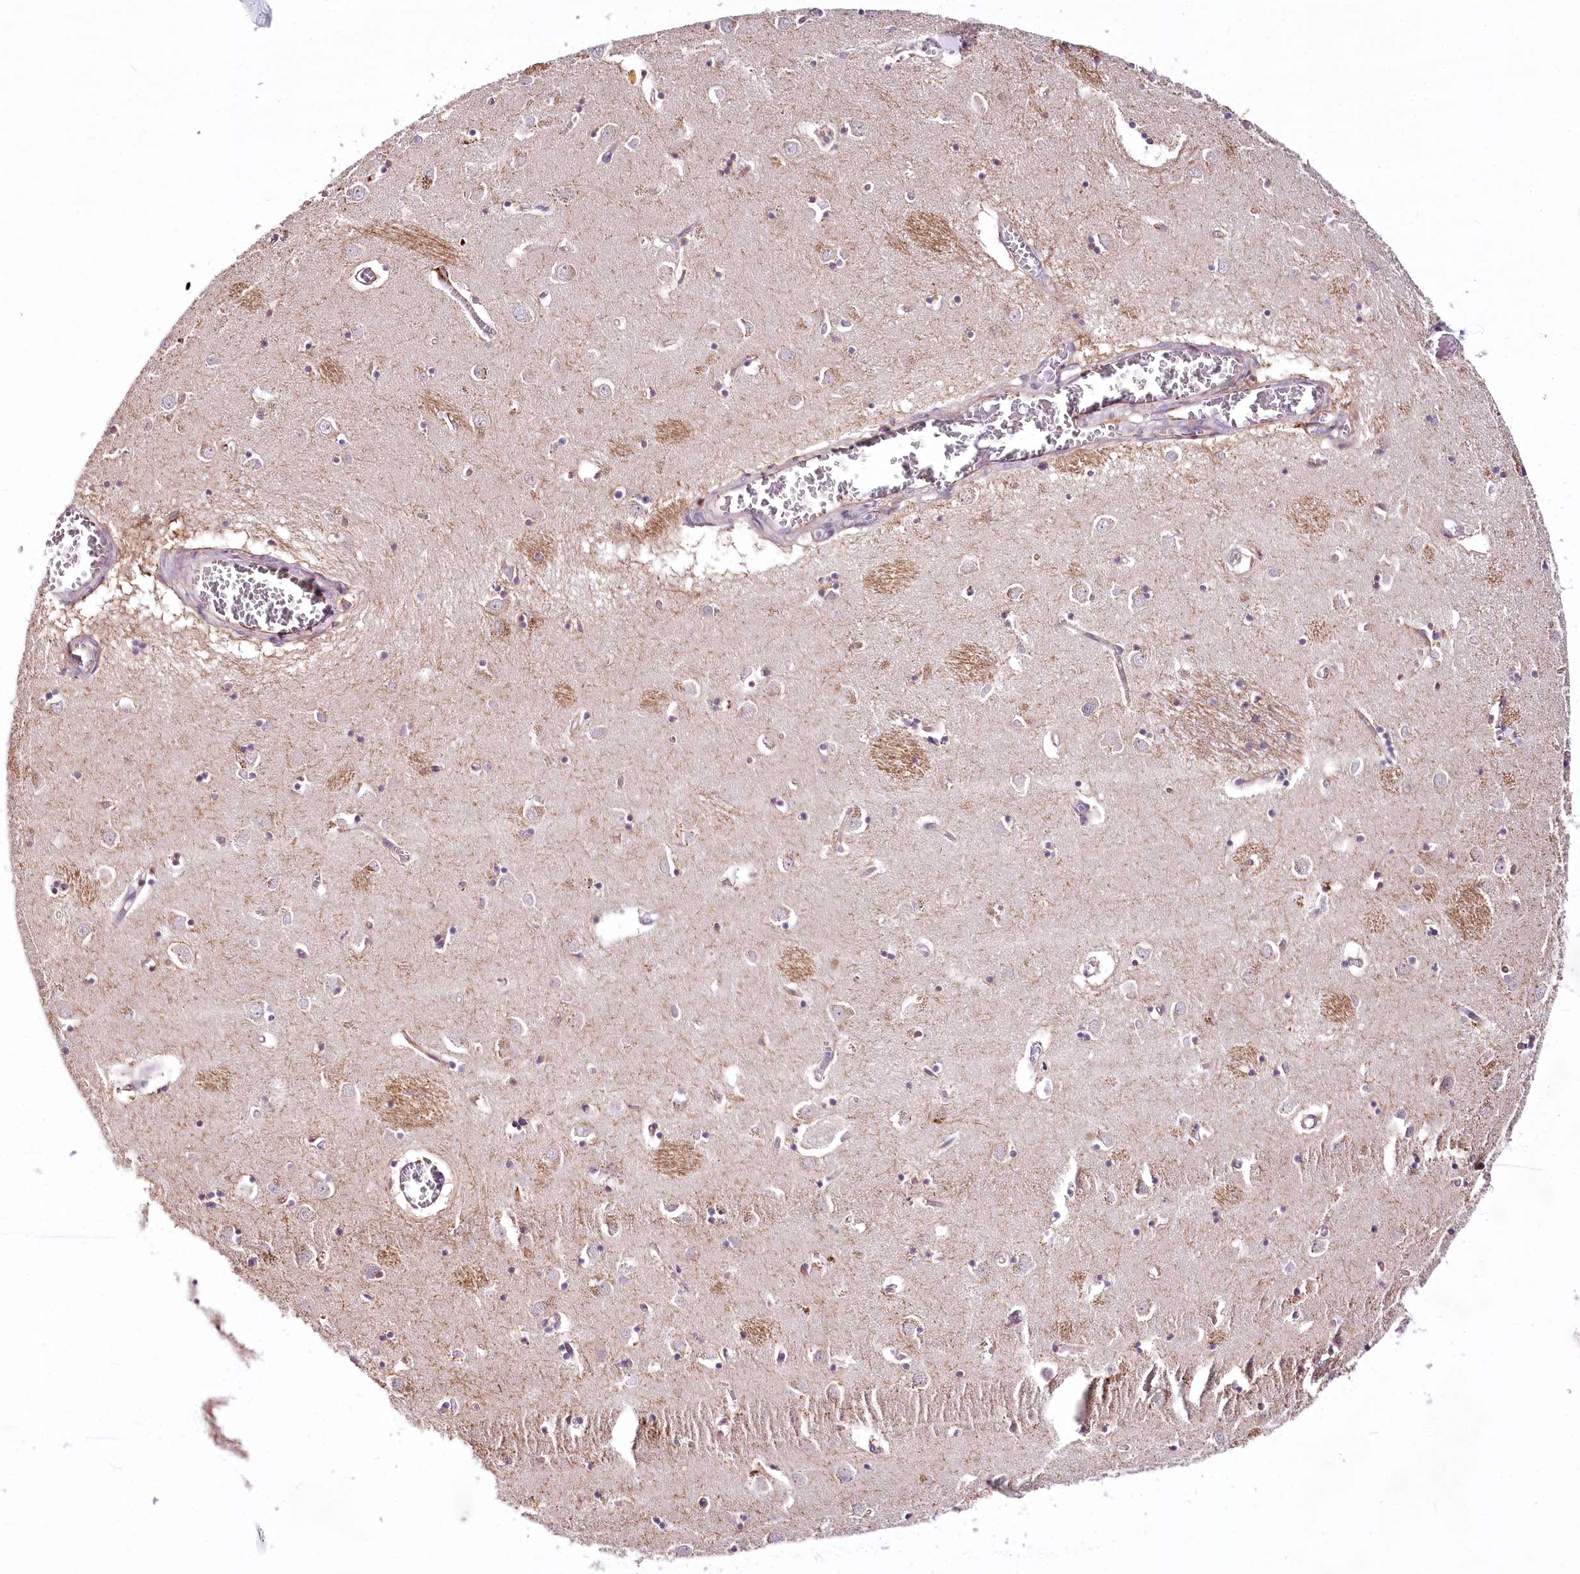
{"staining": {"intensity": "moderate", "quantity": "<25%", "location": "cytoplasmic/membranous"}, "tissue": "caudate", "cell_type": "Glial cells", "image_type": "normal", "snomed": [{"axis": "morphology", "description": "Normal tissue, NOS"}, {"axis": "topography", "description": "Lateral ventricle wall"}], "caption": "Immunohistochemical staining of unremarkable human caudate reveals moderate cytoplasmic/membranous protein staining in approximately <25% of glial cells.", "gene": "VWA5A", "patient": {"sex": "male", "age": 70}}